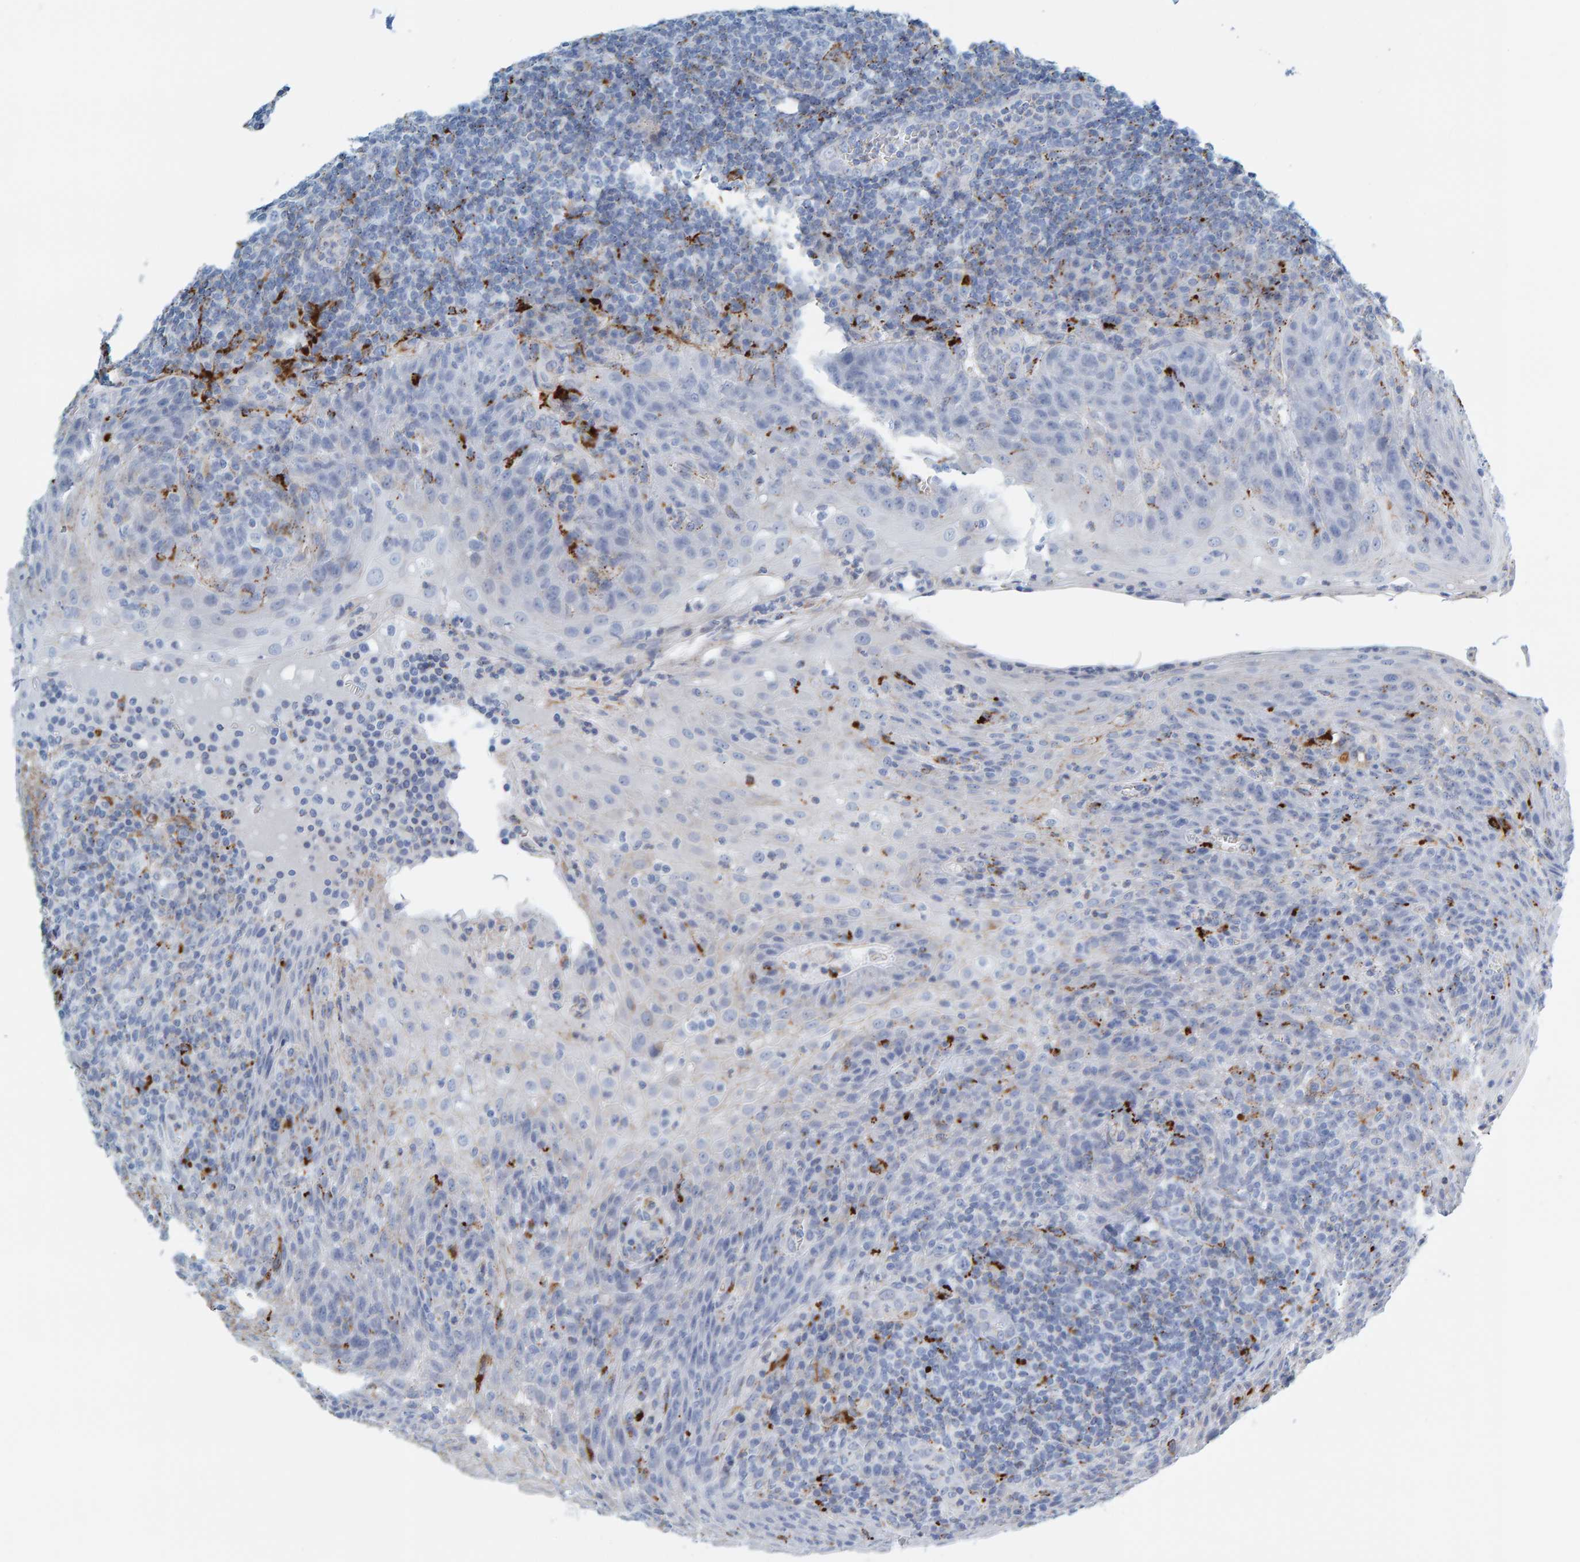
{"staining": {"intensity": "moderate", "quantity": "<25%", "location": "cytoplasmic/membranous"}, "tissue": "tonsil", "cell_type": "Germinal center cells", "image_type": "normal", "snomed": [{"axis": "morphology", "description": "Normal tissue, NOS"}, {"axis": "topography", "description": "Tonsil"}], "caption": "Immunohistochemical staining of normal tonsil displays moderate cytoplasmic/membranous protein staining in about <25% of germinal center cells.", "gene": "BIN3", "patient": {"sex": "male", "age": 37}}